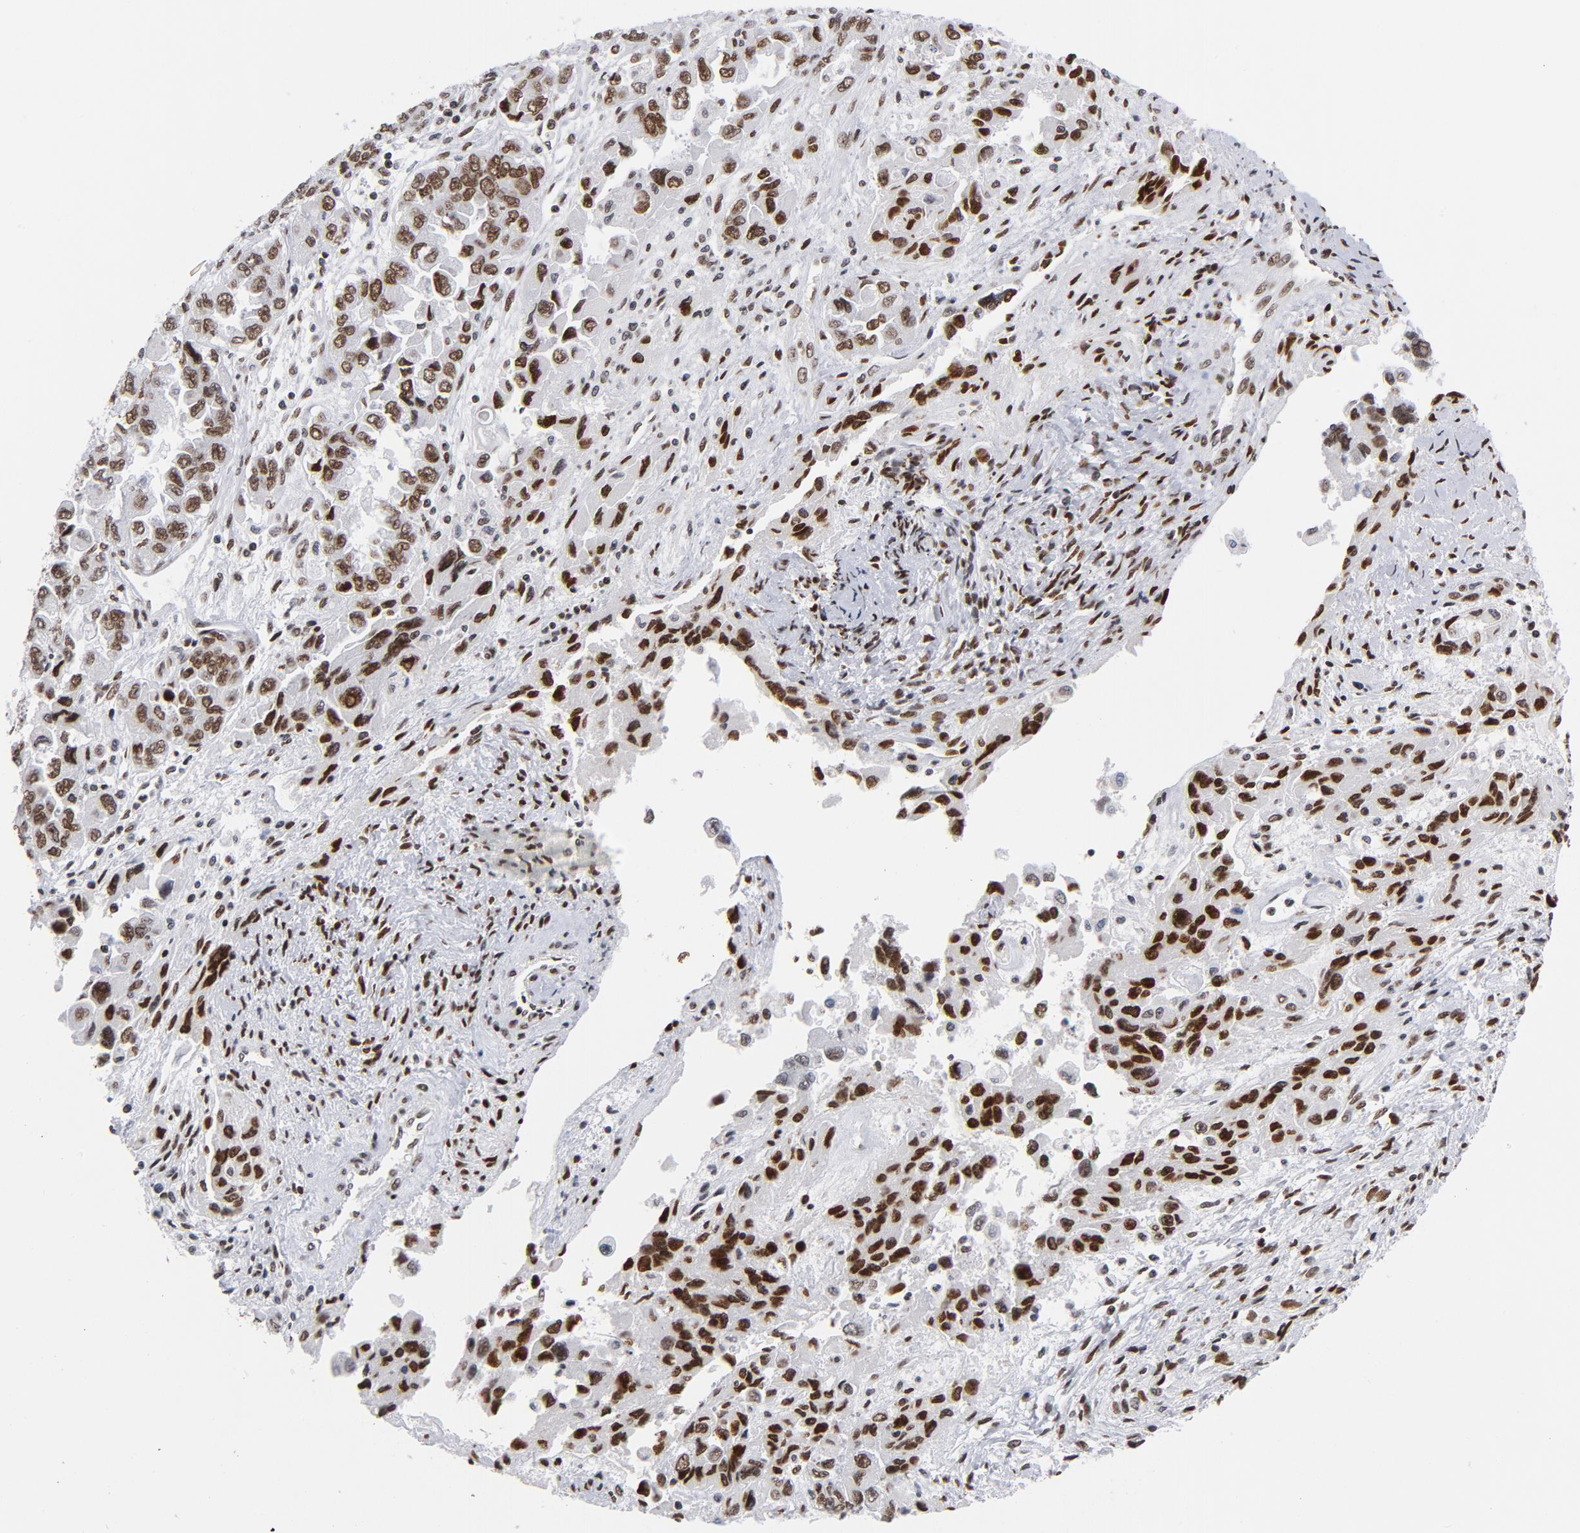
{"staining": {"intensity": "moderate", "quantity": ">75%", "location": "nuclear"}, "tissue": "ovarian cancer", "cell_type": "Tumor cells", "image_type": "cancer", "snomed": [{"axis": "morphology", "description": "Cystadenocarcinoma, serous, NOS"}, {"axis": "topography", "description": "Ovary"}], "caption": "Protein staining of serous cystadenocarcinoma (ovarian) tissue displays moderate nuclear staining in about >75% of tumor cells. The staining was performed using DAB (3,3'-diaminobenzidine) to visualize the protein expression in brown, while the nuclei were stained in blue with hematoxylin (Magnification: 20x).", "gene": "TOP2B", "patient": {"sex": "female", "age": 84}}